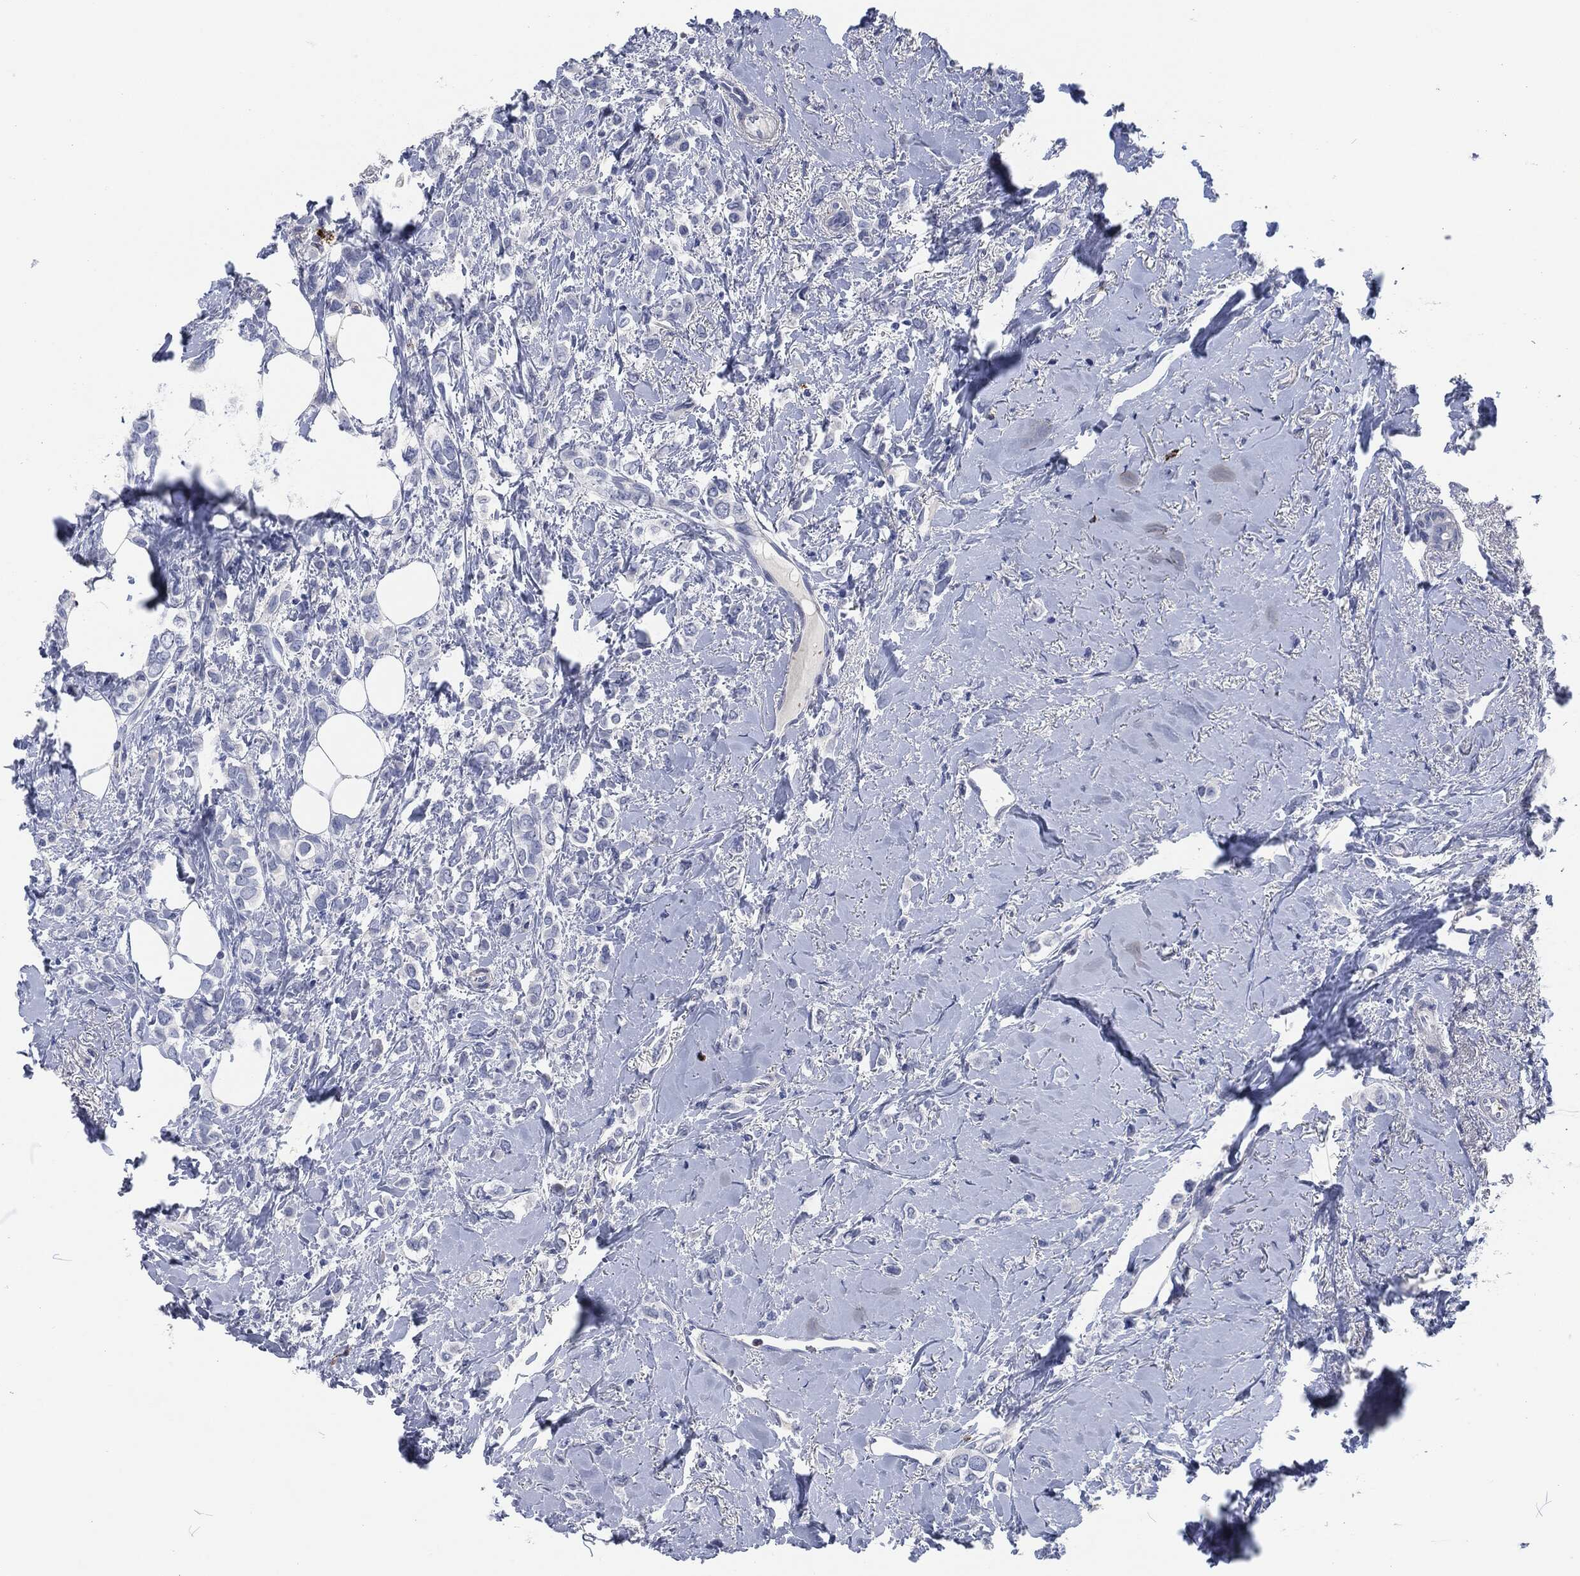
{"staining": {"intensity": "negative", "quantity": "none", "location": "none"}, "tissue": "breast cancer", "cell_type": "Tumor cells", "image_type": "cancer", "snomed": [{"axis": "morphology", "description": "Lobular carcinoma"}, {"axis": "topography", "description": "Breast"}], "caption": "IHC of human breast cancer (lobular carcinoma) displays no positivity in tumor cells.", "gene": "MPO", "patient": {"sex": "female", "age": 66}}